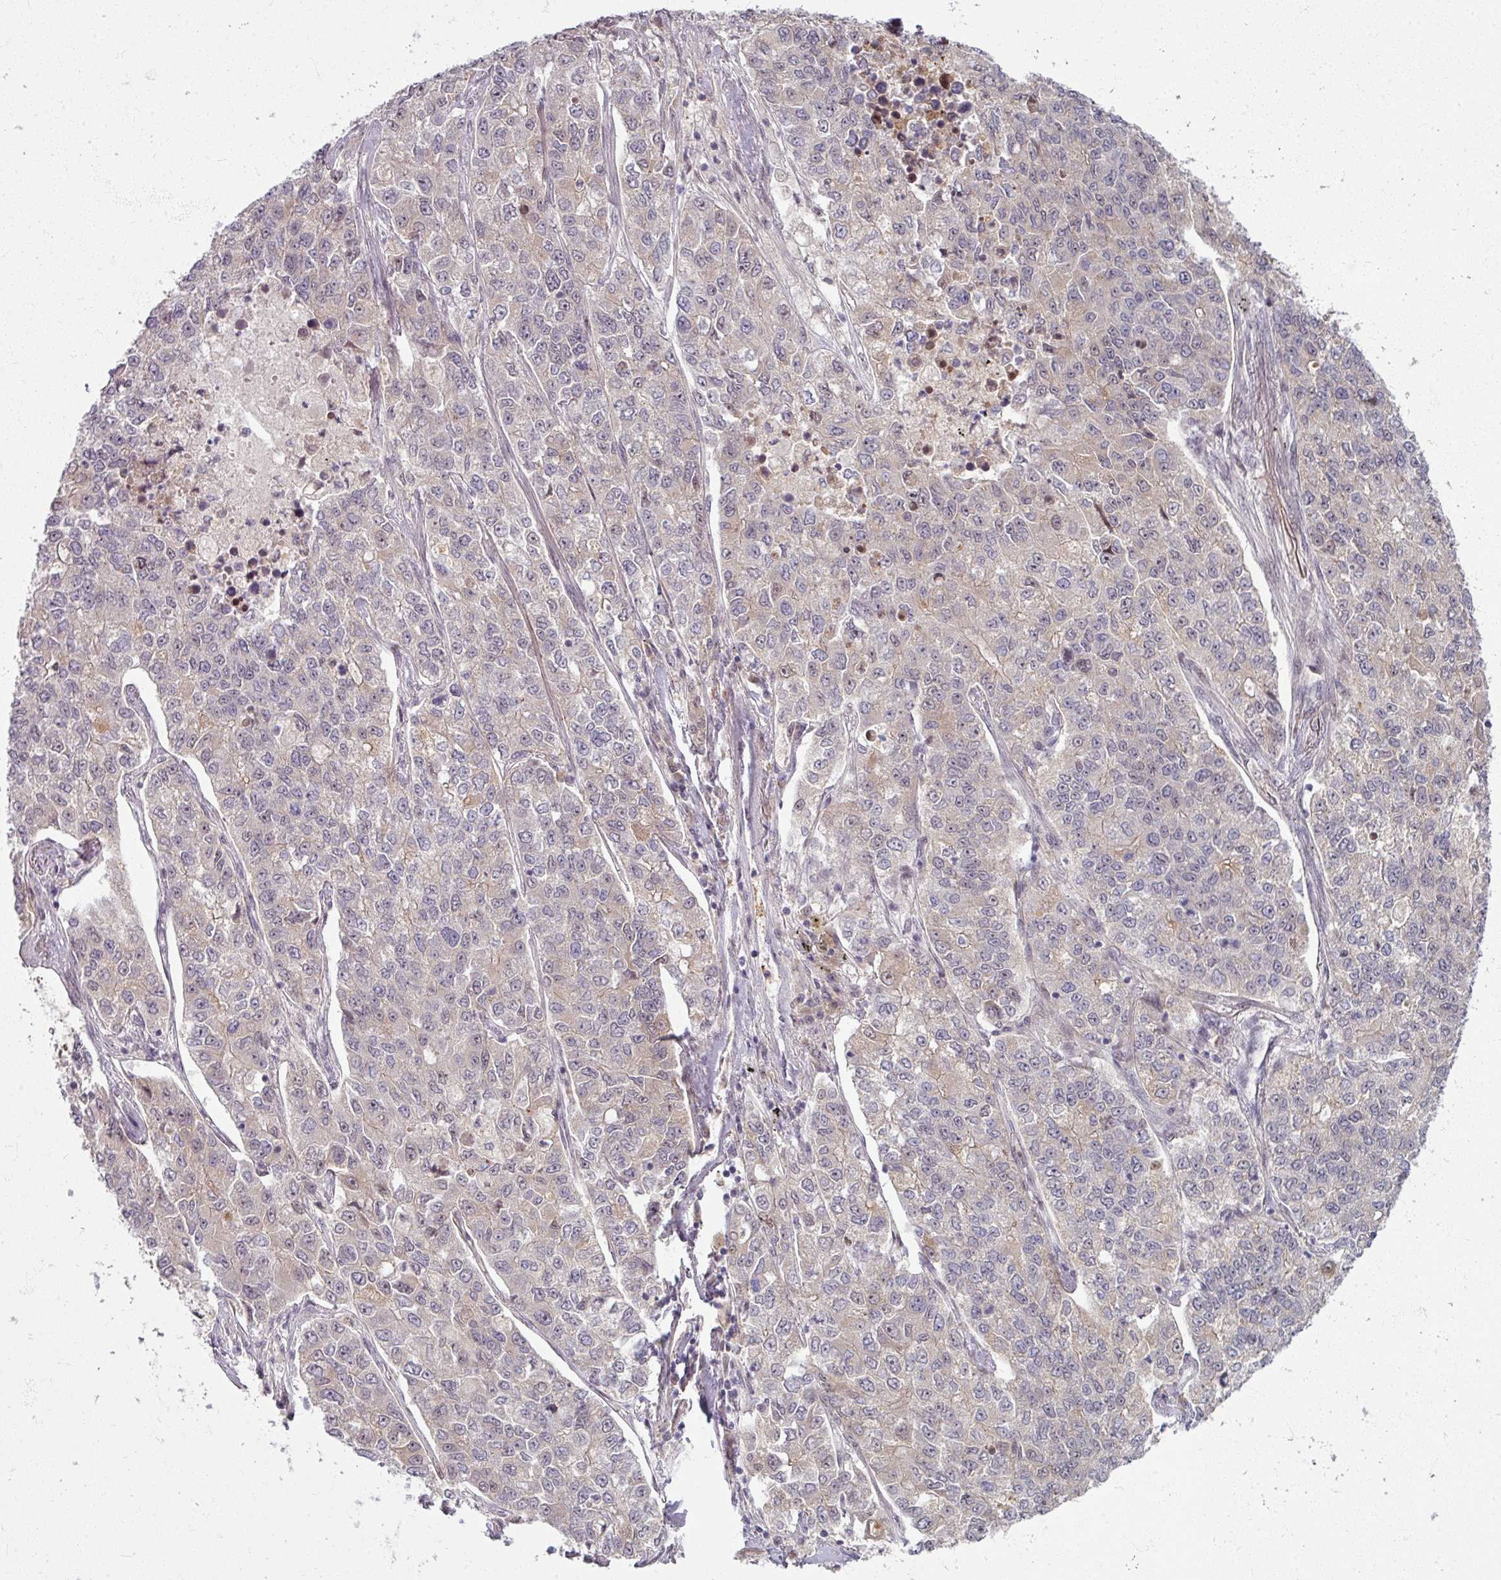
{"staining": {"intensity": "weak", "quantity": "25%-75%", "location": "cytoplasmic/membranous"}, "tissue": "lung cancer", "cell_type": "Tumor cells", "image_type": "cancer", "snomed": [{"axis": "morphology", "description": "Adenocarcinoma, NOS"}, {"axis": "topography", "description": "Lung"}], "caption": "About 25%-75% of tumor cells in lung adenocarcinoma exhibit weak cytoplasmic/membranous protein staining as visualized by brown immunohistochemical staining.", "gene": "KLC3", "patient": {"sex": "male", "age": 49}}